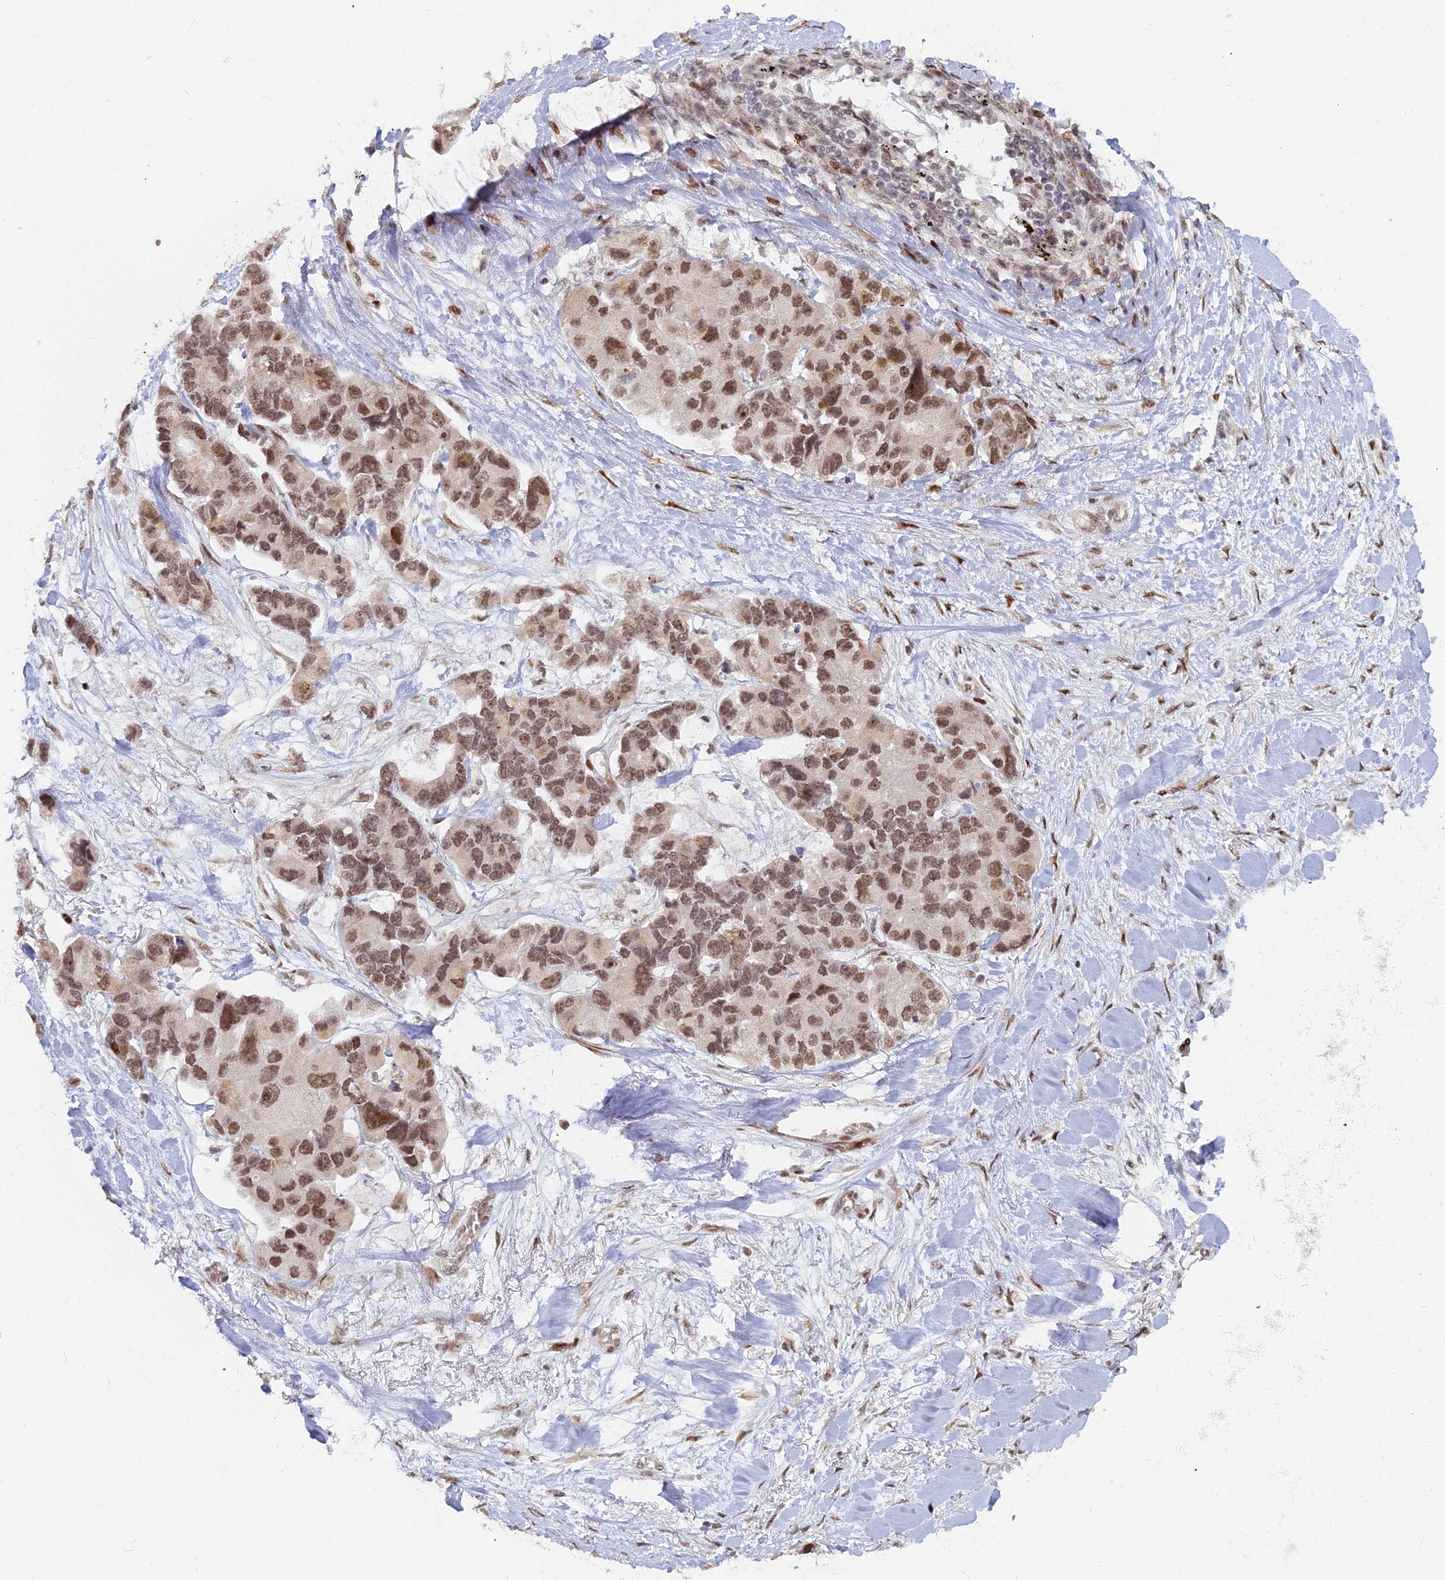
{"staining": {"intensity": "moderate", "quantity": ">75%", "location": "nuclear"}, "tissue": "lung cancer", "cell_type": "Tumor cells", "image_type": "cancer", "snomed": [{"axis": "morphology", "description": "Adenocarcinoma, NOS"}, {"axis": "topography", "description": "Lung"}], "caption": "IHC micrograph of neoplastic tissue: lung adenocarcinoma stained using immunohistochemistry reveals medium levels of moderate protein expression localized specifically in the nuclear of tumor cells, appearing as a nuclear brown color.", "gene": "ABCA2", "patient": {"sex": "female", "age": 54}}